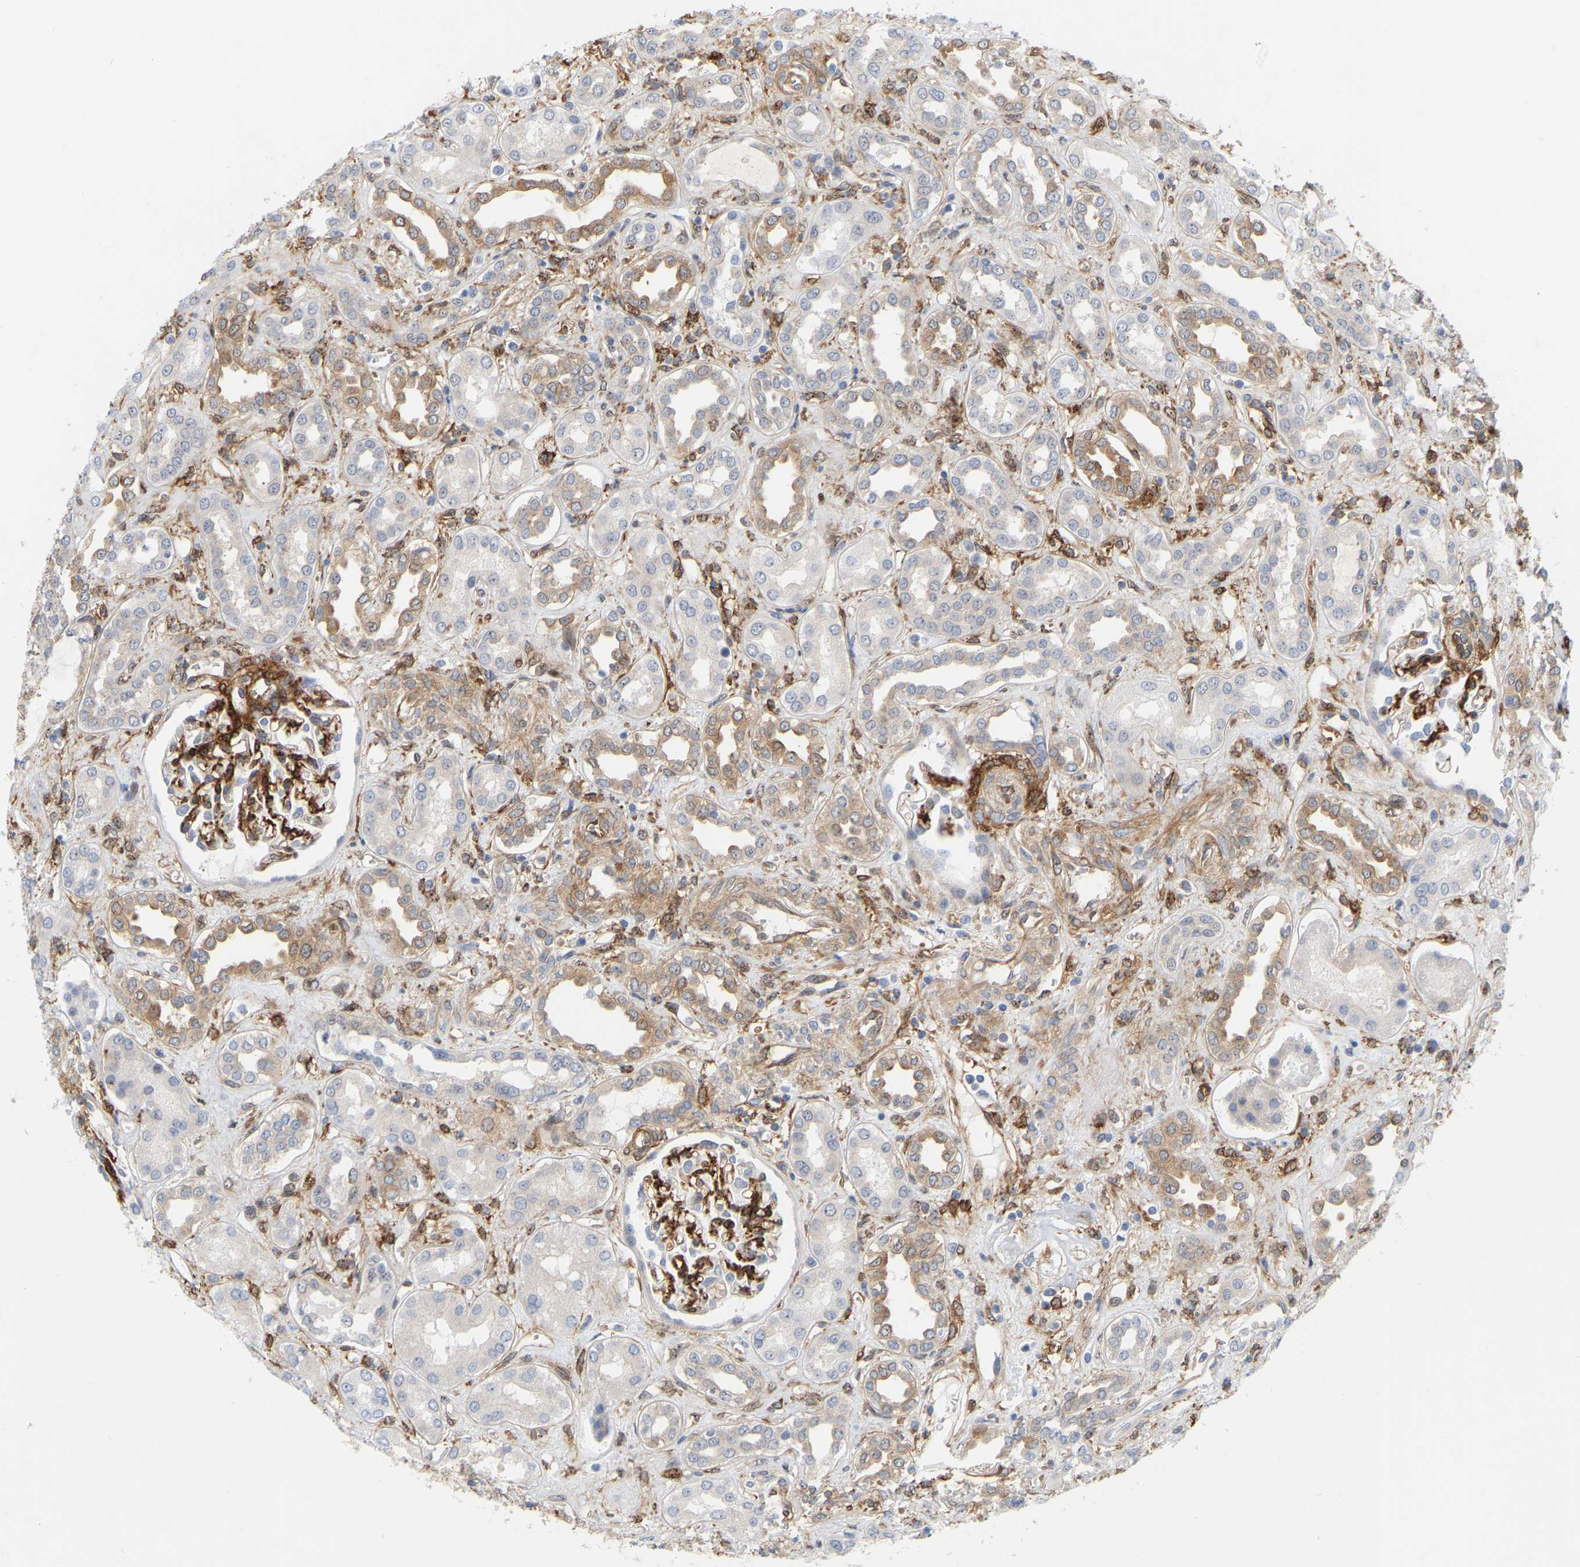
{"staining": {"intensity": "strong", "quantity": "25%-75%", "location": "cytoplasmic/membranous"}, "tissue": "kidney", "cell_type": "Cells in glomeruli", "image_type": "normal", "snomed": [{"axis": "morphology", "description": "Normal tissue, NOS"}, {"axis": "topography", "description": "Kidney"}], "caption": "Protein analysis of unremarkable kidney demonstrates strong cytoplasmic/membranous staining in about 25%-75% of cells in glomeruli. Ihc stains the protein in brown and the nuclei are stained blue.", "gene": "RAPH1", "patient": {"sex": "male", "age": 59}}